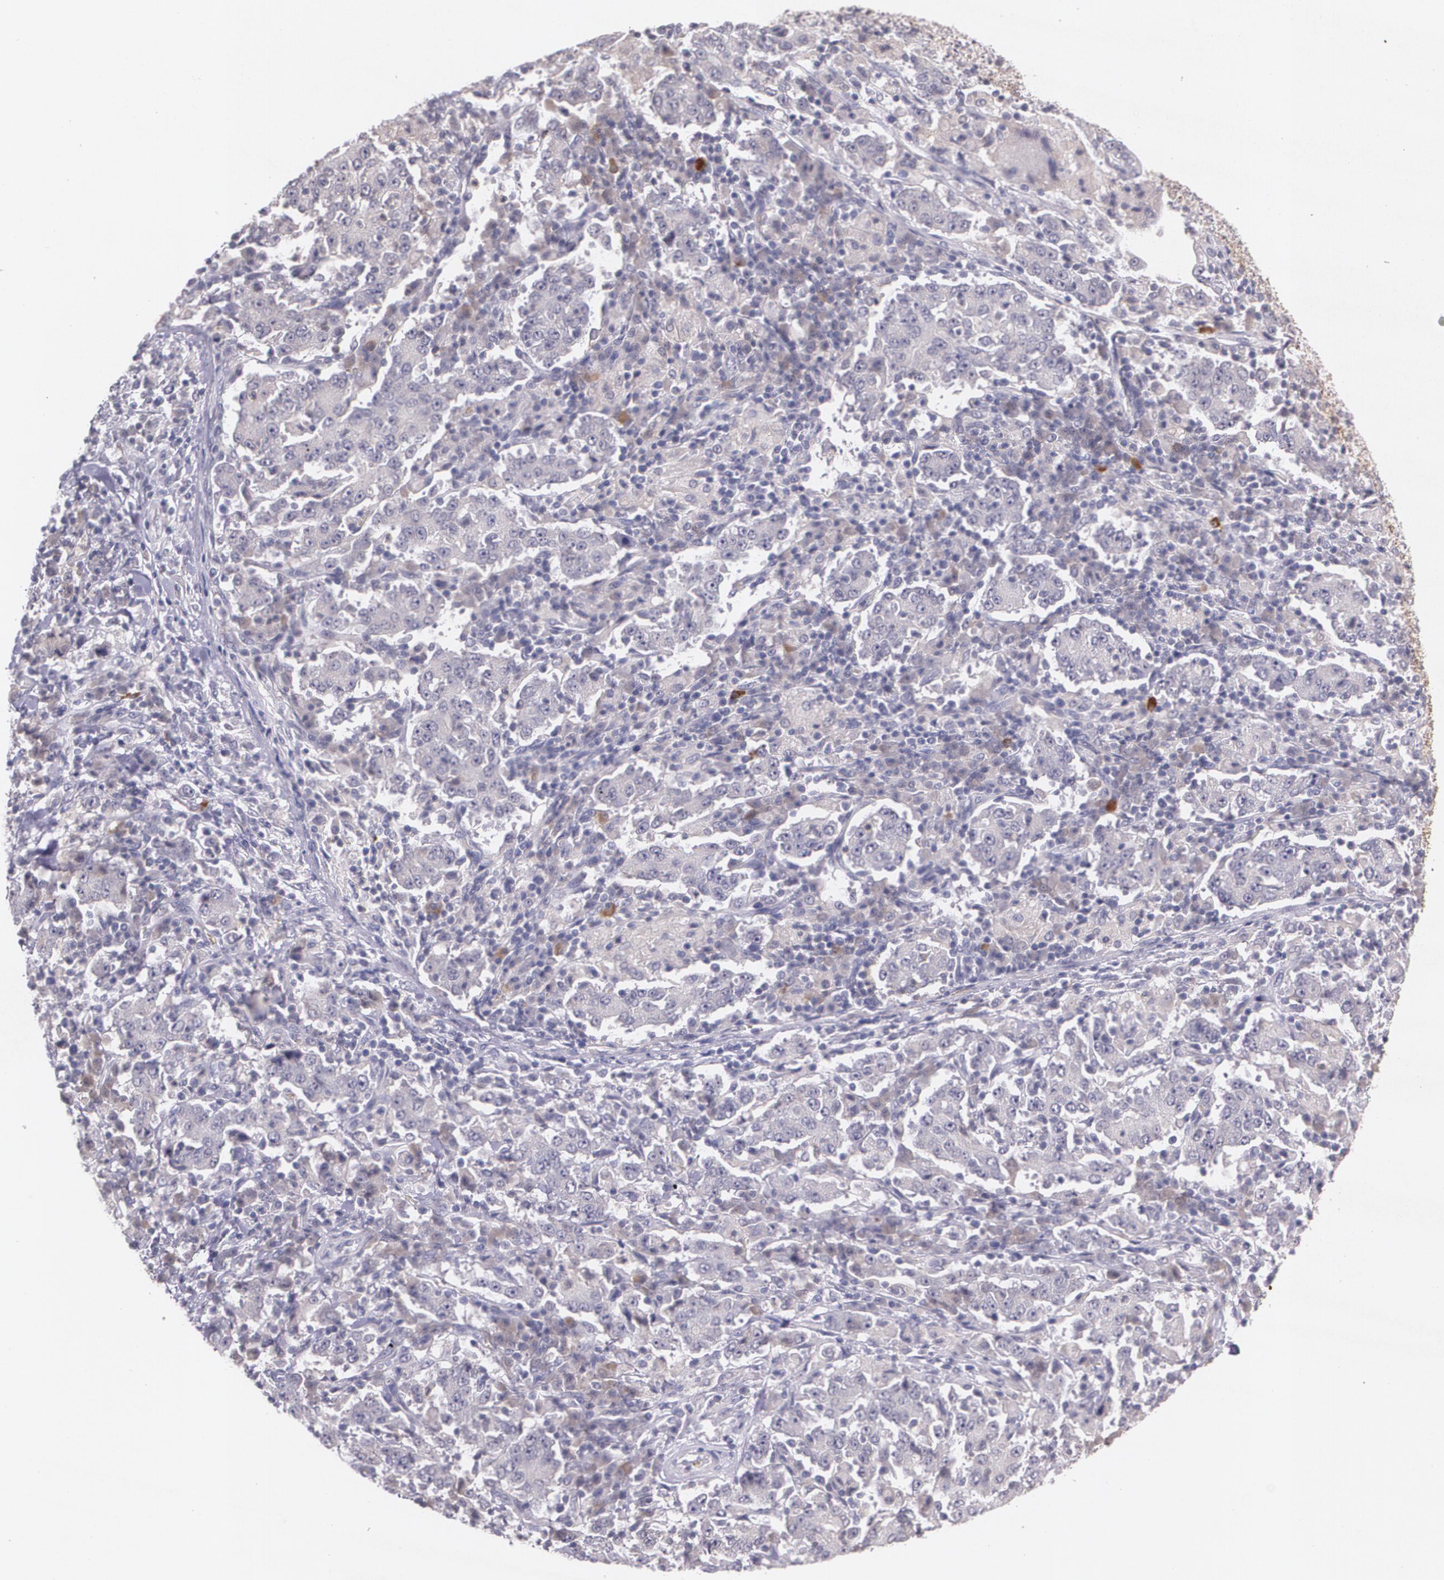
{"staining": {"intensity": "weak", "quantity": "25%-75%", "location": "cytoplasmic/membranous"}, "tissue": "stomach cancer", "cell_type": "Tumor cells", "image_type": "cancer", "snomed": [{"axis": "morphology", "description": "Normal tissue, NOS"}, {"axis": "morphology", "description": "Adenocarcinoma, NOS"}, {"axis": "topography", "description": "Stomach, upper"}, {"axis": "topography", "description": "Stomach"}], "caption": "Stomach cancer stained for a protein (brown) displays weak cytoplasmic/membranous positive staining in about 25%-75% of tumor cells.", "gene": "TM4SF1", "patient": {"sex": "male", "age": 59}}